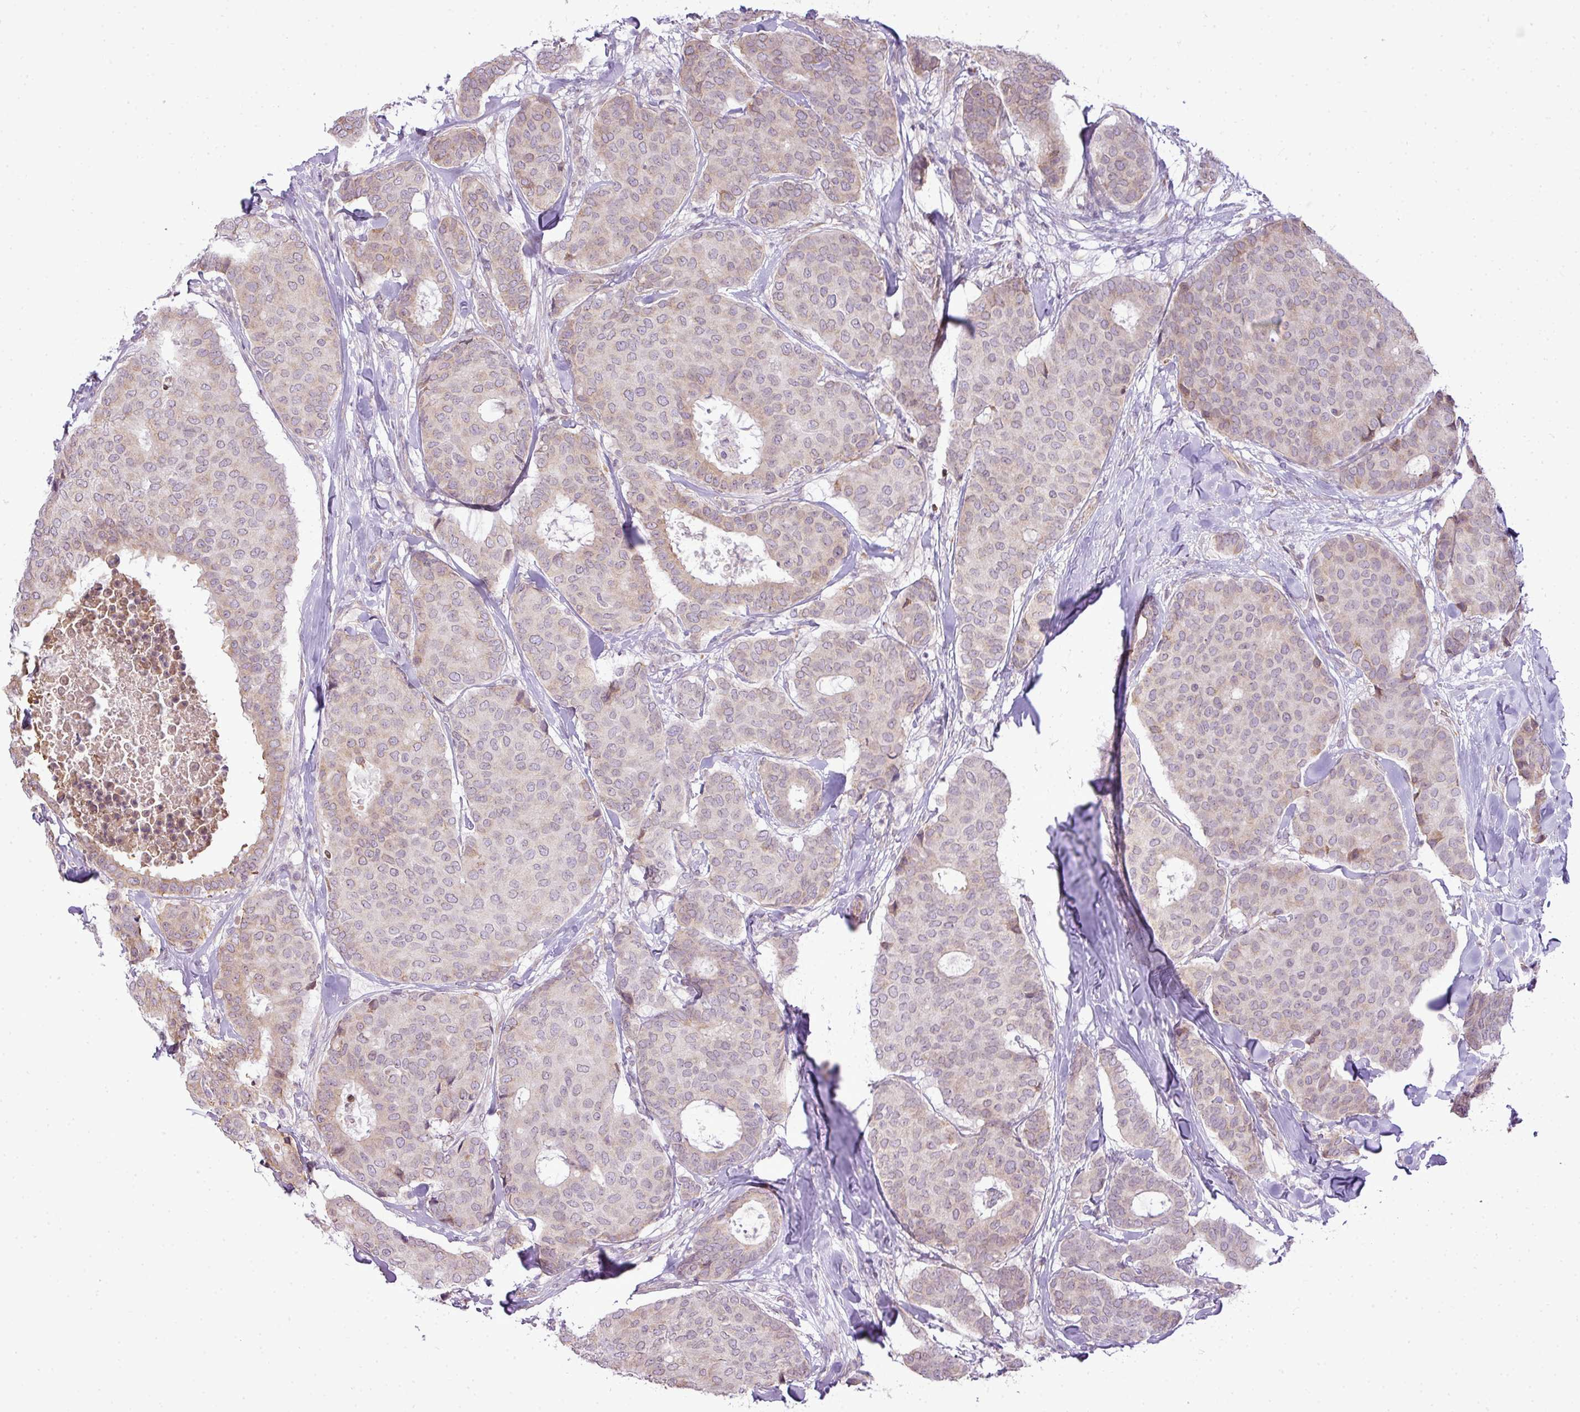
{"staining": {"intensity": "weak", "quantity": "<25%", "location": "nuclear"}, "tissue": "breast cancer", "cell_type": "Tumor cells", "image_type": "cancer", "snomed": [{"axis": "morphology", "description": "Duct carcinoma"}, {"axis": "topography", "description": "Breast"}], "caption": "High magnification brightfield microscopy of breast cancer stained with DAB (3,3'-diaminobenzidine) (brown) and counterstained with hematoxylin (blue): tumor cells show no significant positivity.", "gene": "COX18", "patient": {"sex": "female", "age": 75}}